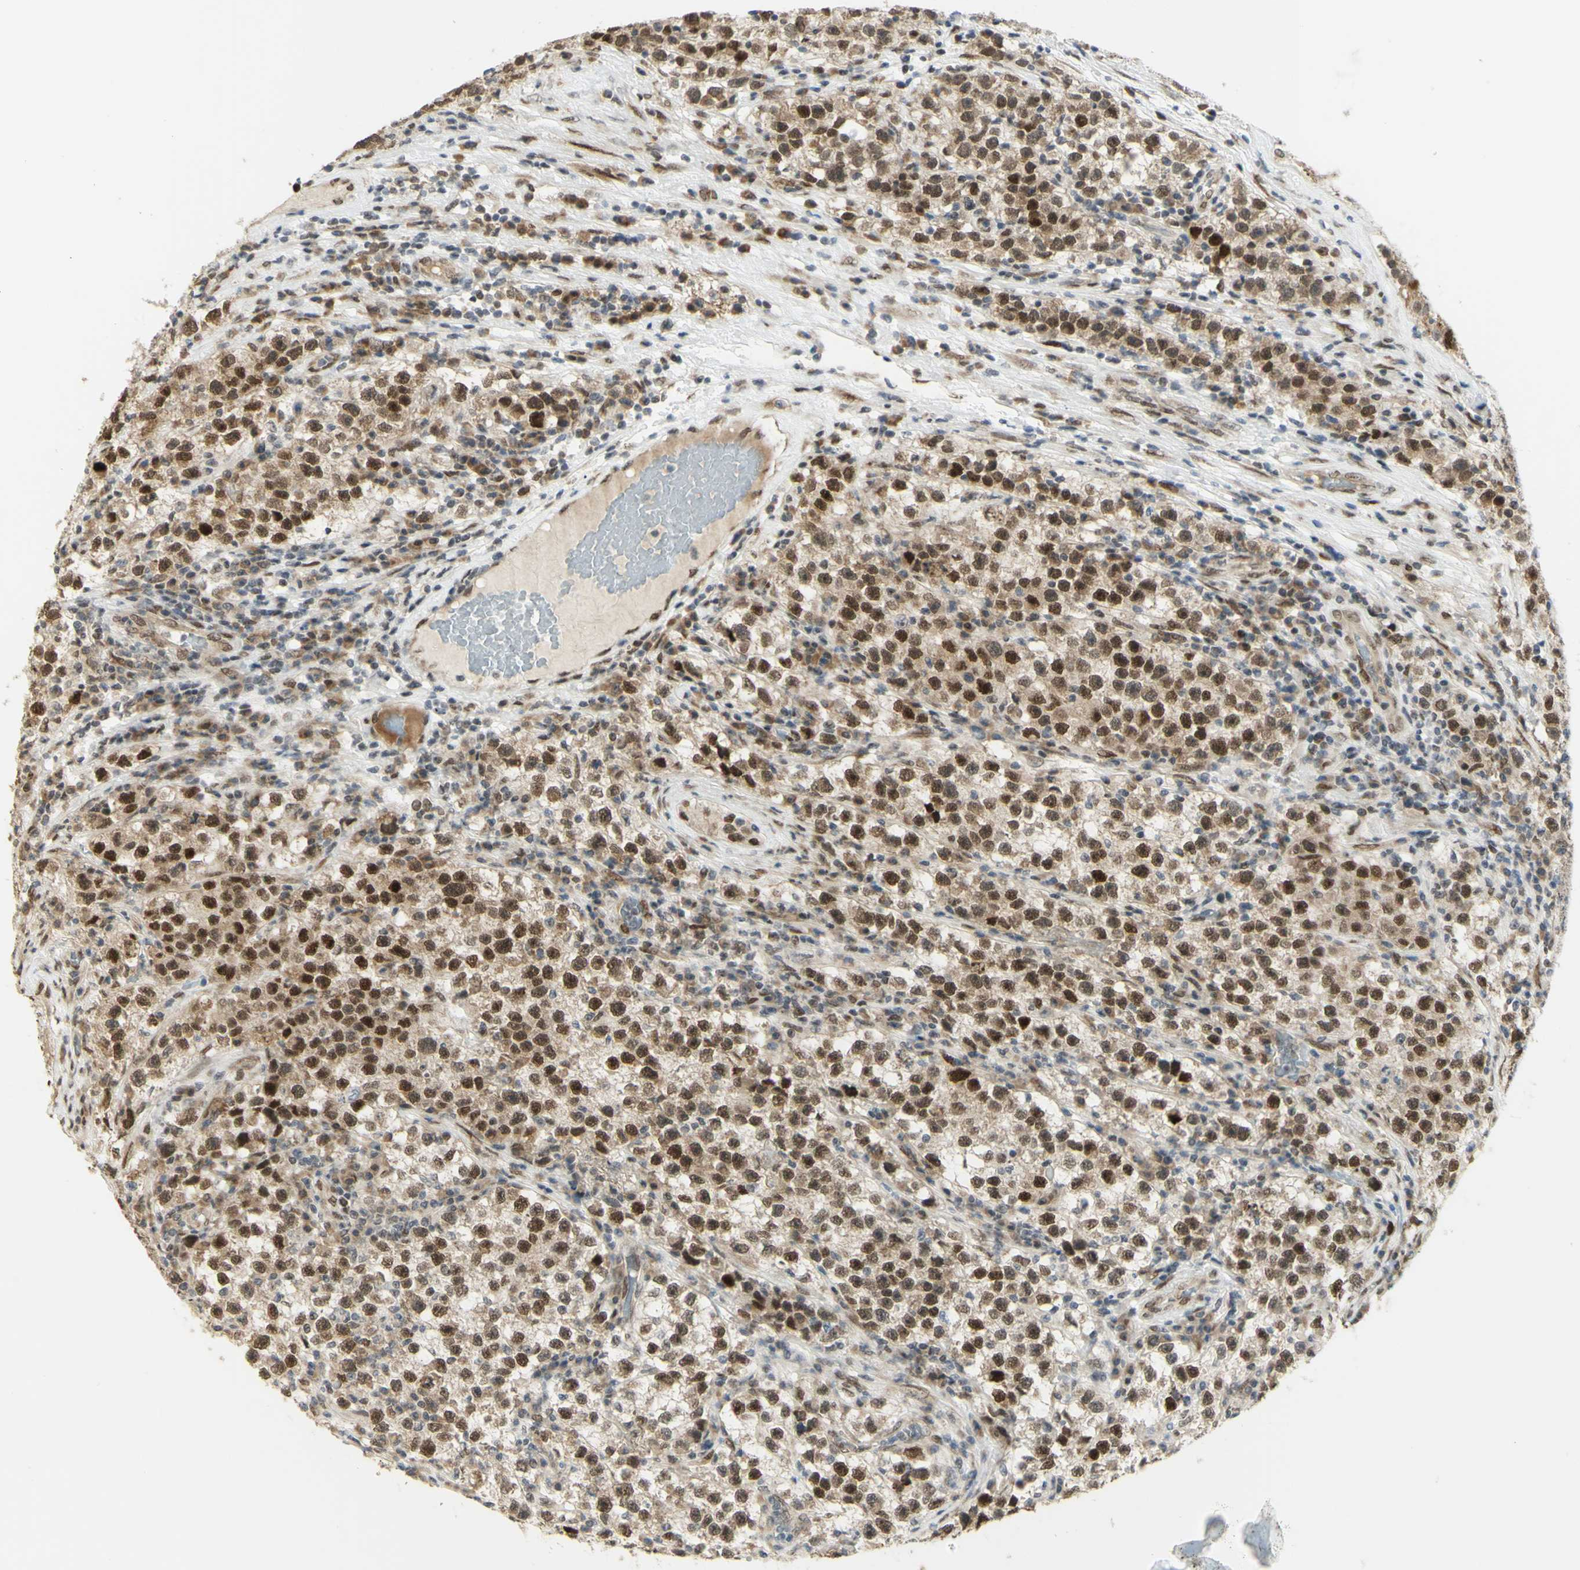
{"staining": {"intensity": "moderate", "quantity": ">75%", "location": "cytoplasmic/membranous,nuclear"}, "tissue": "testis cancer", "cell_type": "Tumor cells", "image_type": "cancer", "snomed": [{"axis": "morphology", "description": "Seminoma, NOS"}, {"axis": "topography", "description": "Testis"}], "caption": "Testis cancer (seminoma) was stained to show a protein in brown. There is medium levels of moderate cytoplasmic/membranous and nuclear positivity in approximately >75% of tumor cells.", "gene": "DDX1", "patient": {"sex": "male", "age": 22}}